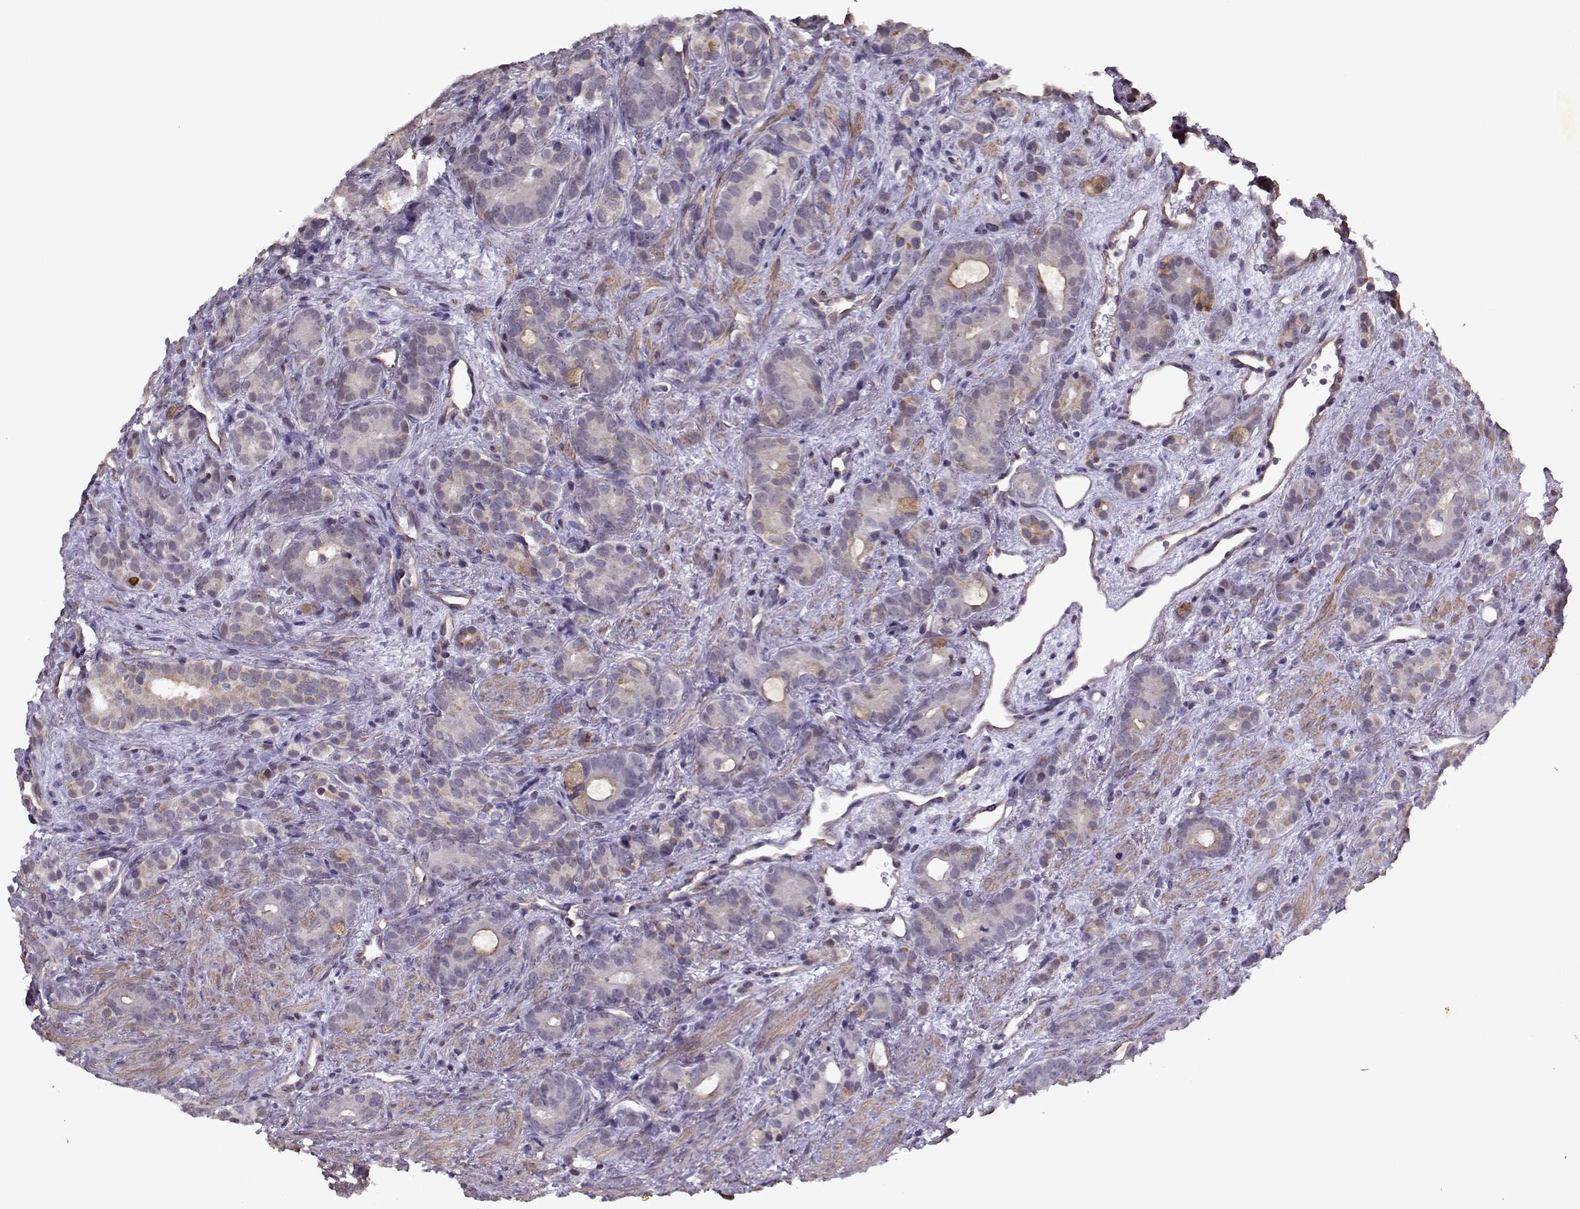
{"staining": {"intensity": "negative", "quantity": "none", "location": "none"}, "tissue": "prostate cancer", "cell_type": "Tumor cells", "image_type": "cancer", "snomed": [{"axis": "morphology", "description": "Adenocarcinoma, High grade"}, {"axis": "topography", "description": "Prostate"}], "caption": "Photomicrograph shows no protein positivity in tumor cells of prostate cancer (high-grade adenocarcinoma) tissue.", "gene": "KRT9", "patient": {"sex": "male", "age": 84}}